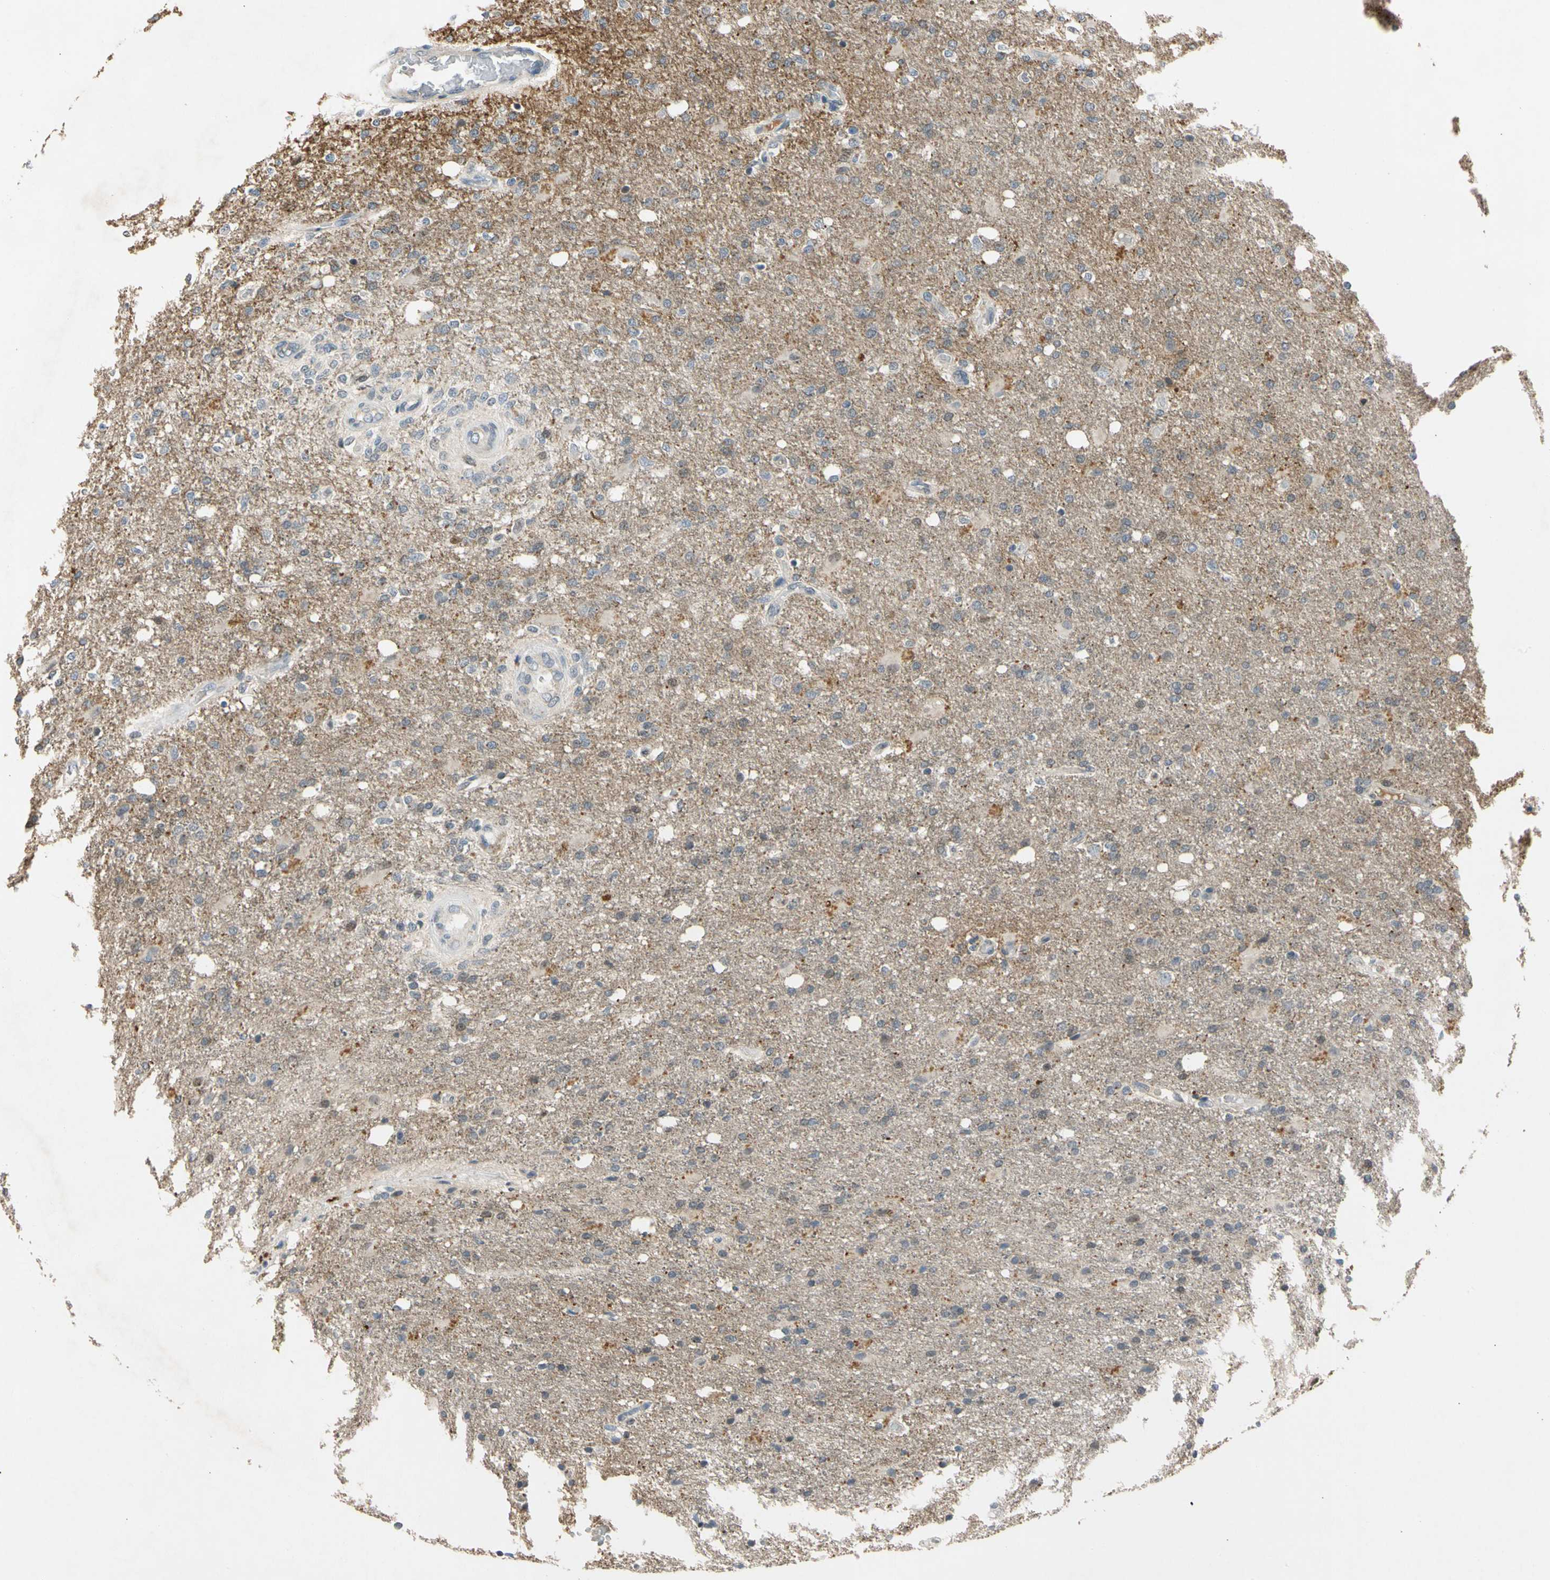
{"staining": {"intensity": "negative", "quantity": "none", "location": "none"}, "tissue": "glioma", "cell_type": "Tumor cells", "image_type": "cancer", "snomed": [{"axis": "morphology", "description": "Normal tissue, NOS"}, {"axis": "morphology", "description": "Glioma, malignant, High grade"}, {"axis": "topography", "description": "Cerebral cortex"}], "caption": "Protein analysis of malignant glioma (high-grade) shows no significant expression in tumor cells.", "gene": "RIOX2", "patient": {"sex": "male", "age": 77}}